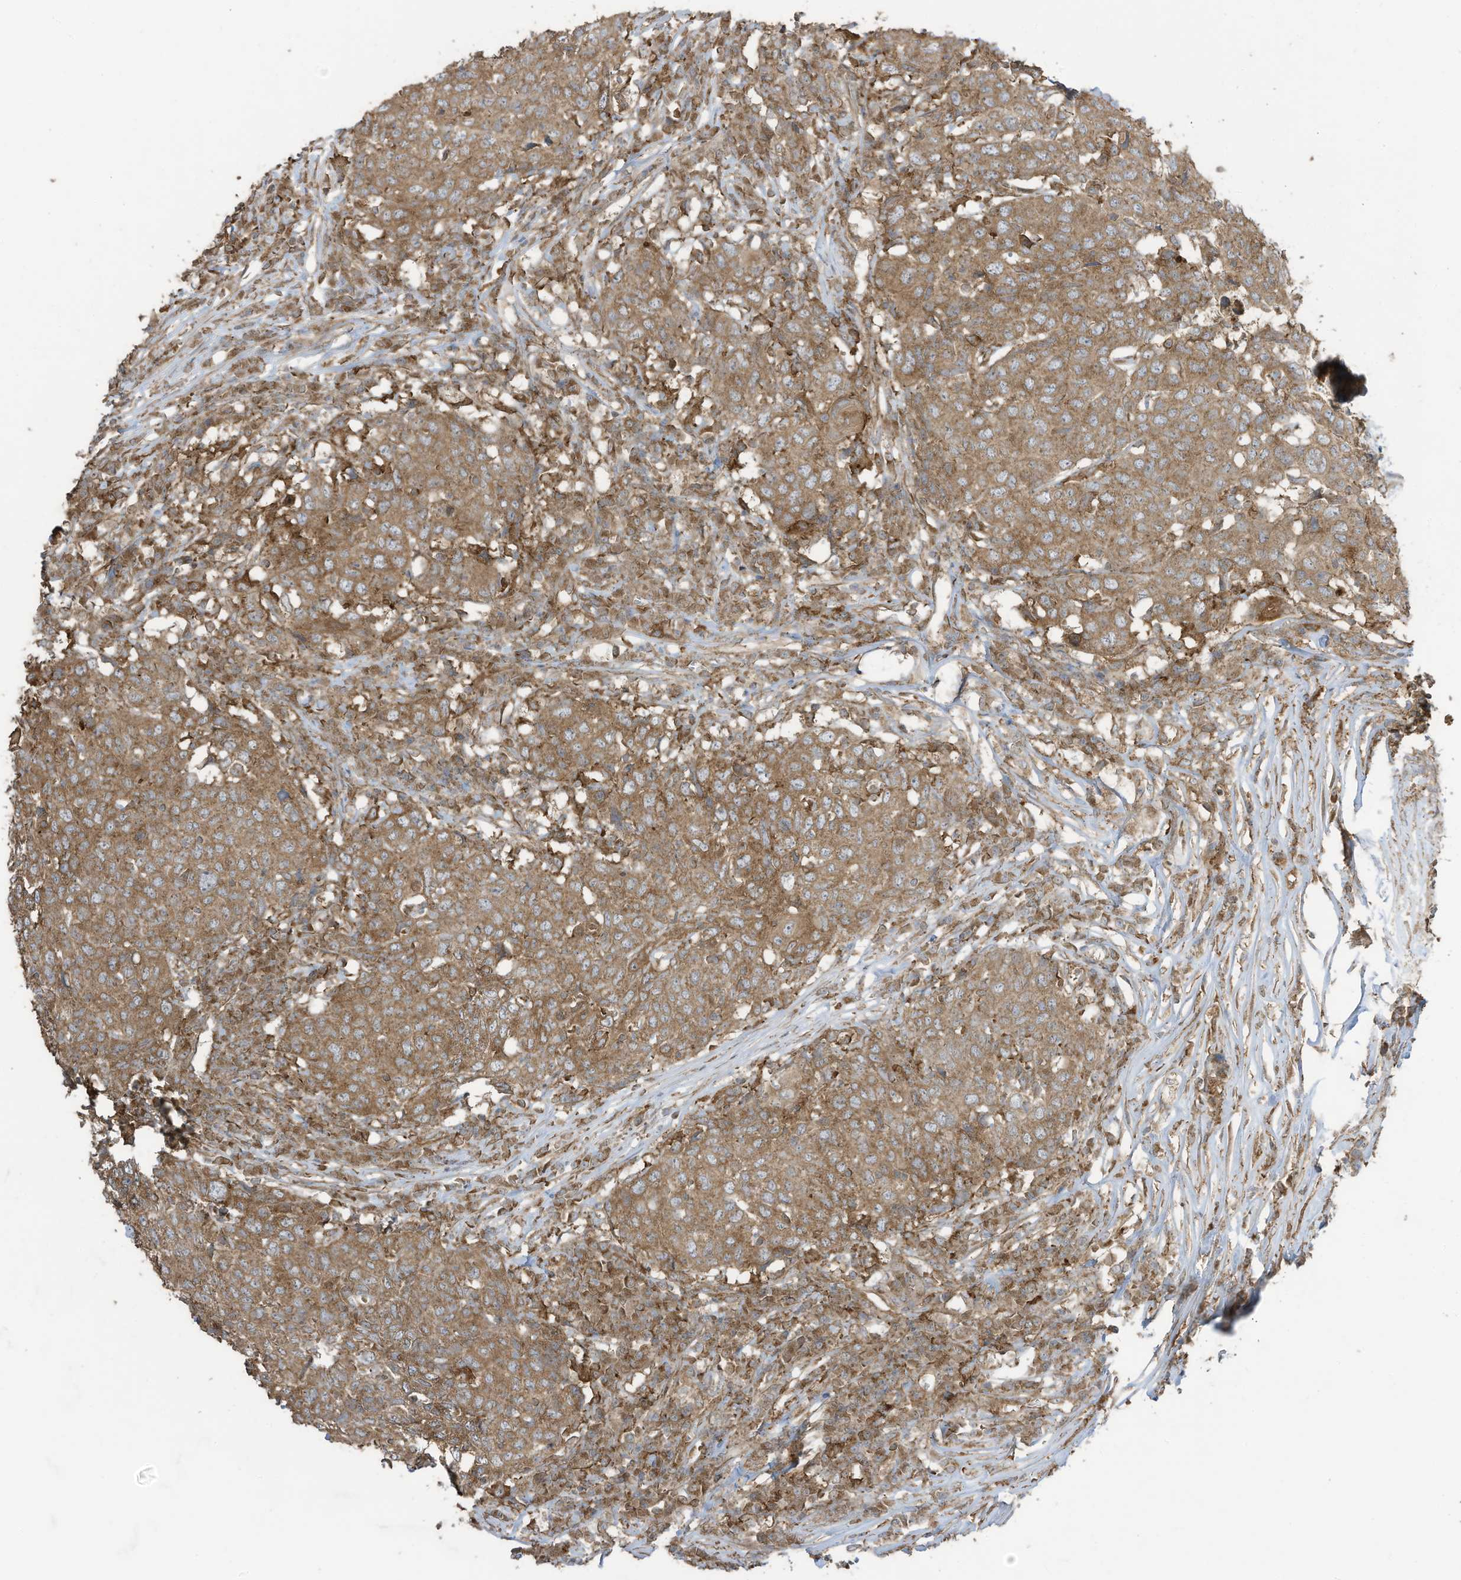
{"staining": {"intensity": "moderate", "quantity": ">75%", "location": "cytoplasmic/membranous"}, "tissue": "head and neck cancer", "cell_type": "Tumor cells", "image_type": "cancer", "snomed": [{"axis": "morphology", "description": "Squamous cell carcinoma, NOS"}, {"axis": "topography", "description": "Head-Neck"}], "caption": "Immunohistochemical staining of head and neck cancer (squamous cell carcinoma) displays medium levels of moderate cytoplasmic/membranous protein positivity in about >75% of tumor cells.", "gene": "CGAS", "patient": {"sex": "male", "age": 66}}